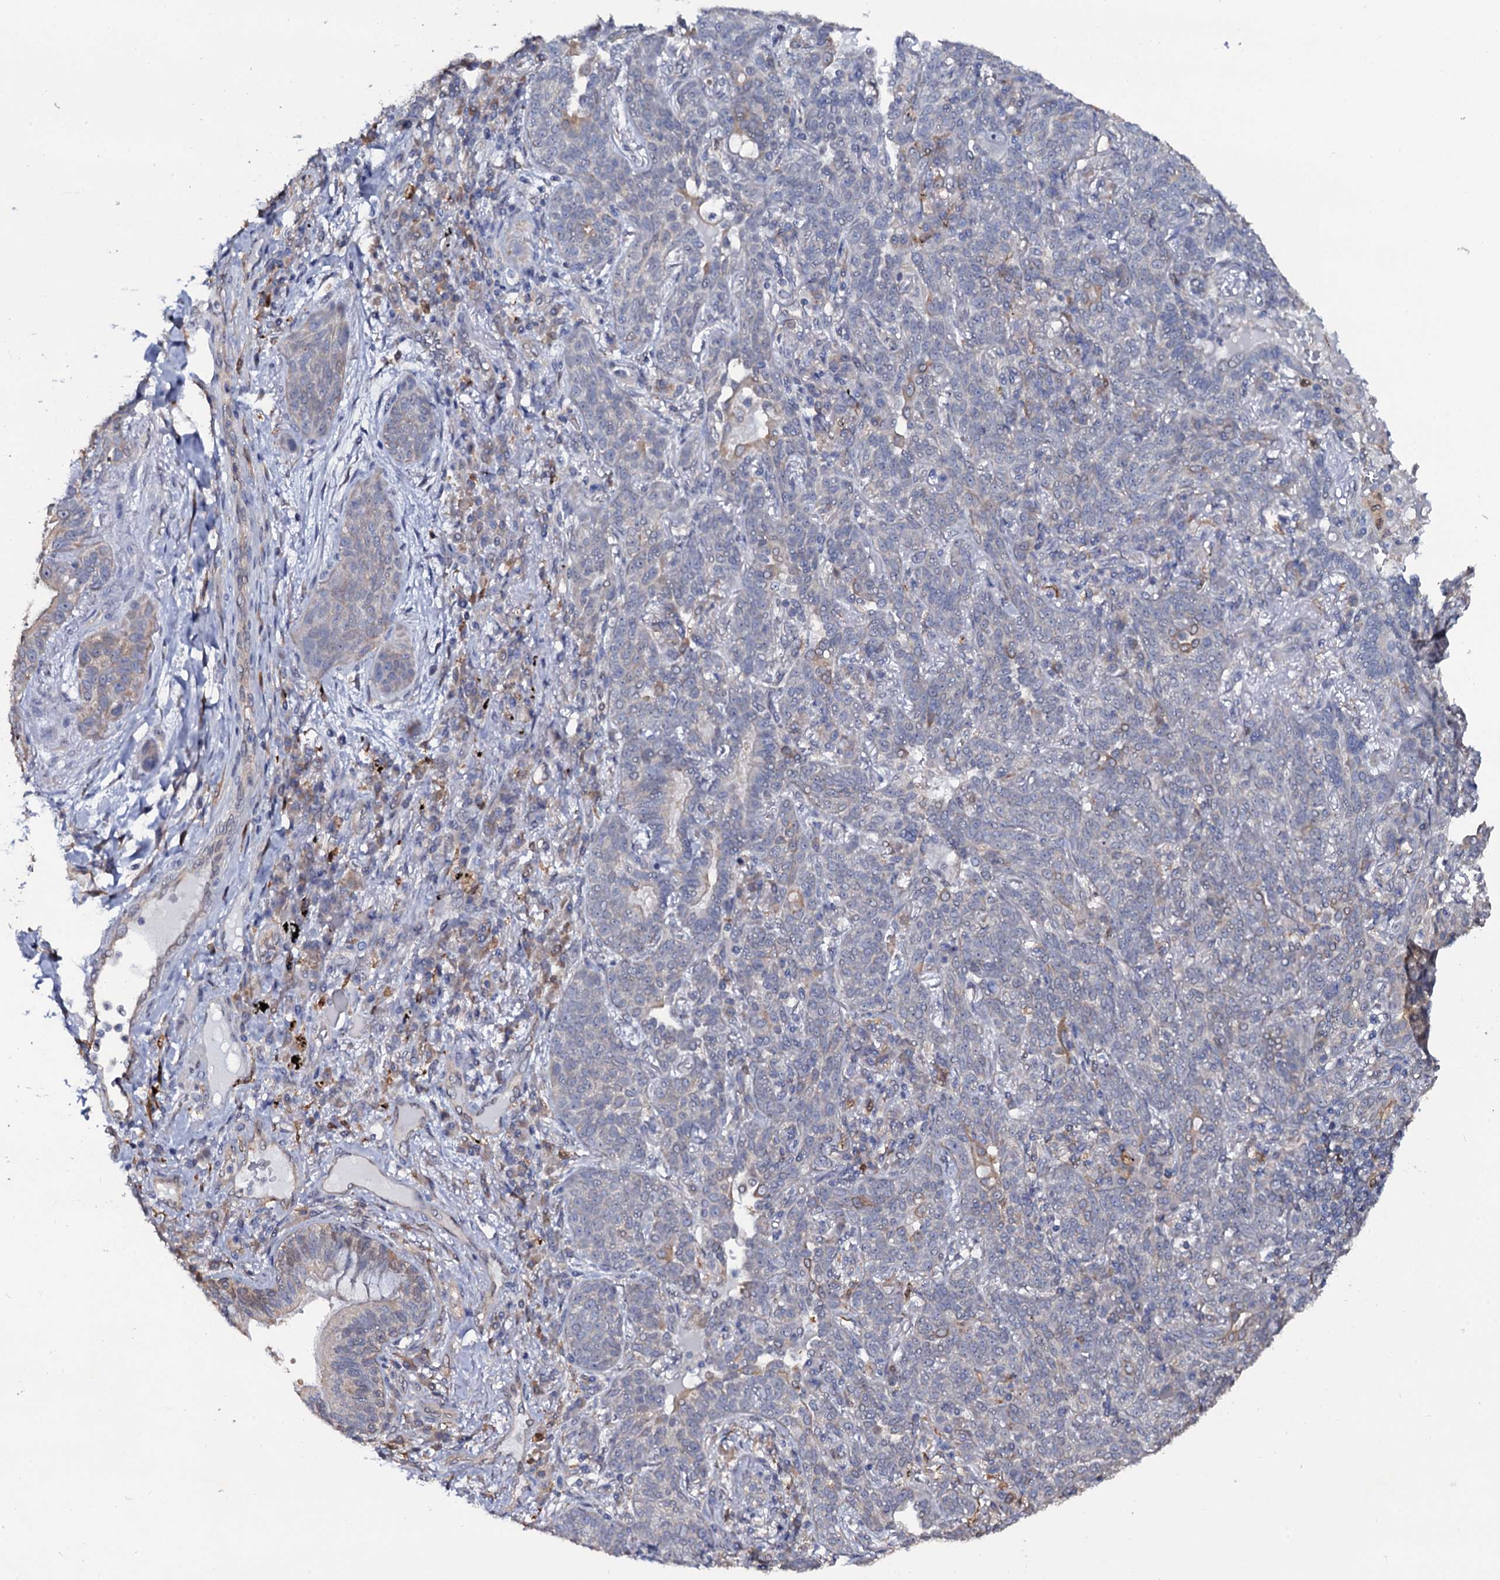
{"staining": {"intensity": "negative", "quantity": "none", "location": "none"}, "tissue": "lung cancer", "cell_type": "Tumor cells", "image_type": "cancer", "snomed": [{"axis": "morphology", "description": "Squamous cell carcinoma, NOS"}, {"axis": "topography", "description": "Lung"}], "caption": "This photomicrograph is of lung squamous cell carcinoma stained with immunohistochemistry (IHC) to label a protein in brown with the nuclei are counter-stained blue. There is no staining in tumor cells. Brightfield microscopy of IHC stained with DAB (3,3'-diaminobenzidine) (brown) and hematoxylin (blue), captured at high magnification.", "gene": "CRYL1", "patient": {"sex": "female", "age": 70}}